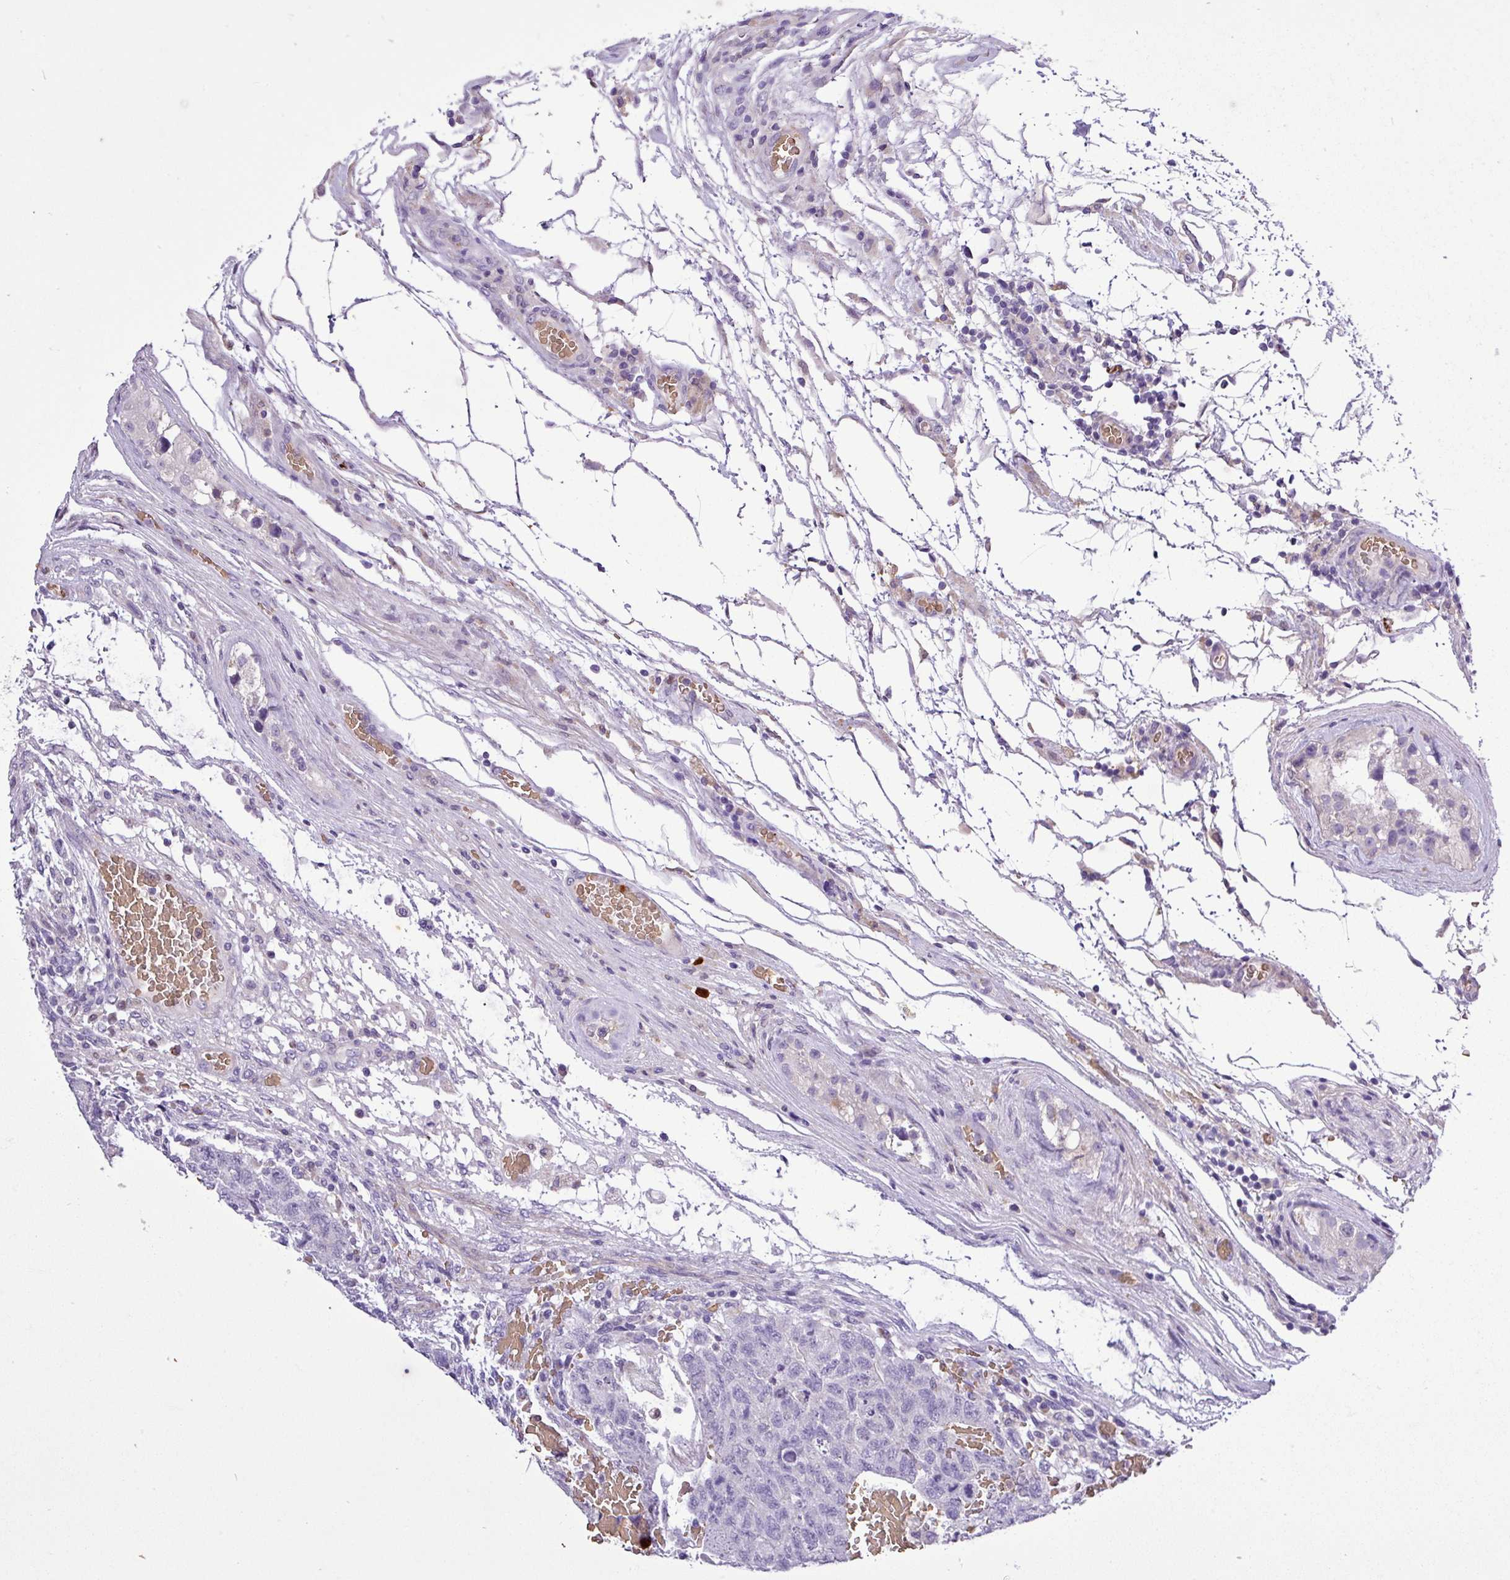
{"staining": {"intensity": "negative", "quantity": "none", "location": "none"}, "tissue": "testis cancer", "cell_type": "Tumor cells", "image_type": "cancer", "snomed": [{"axis": "morphology", "description": "Normal tissue, NOS"}, {"axis": "morphology", "description": "Carcinoma, Embryonal, NOS"}, {"axis": "topography", "description": "Testis"}], "caption": "This photomicrograph is of testis cancer stained with immunohistochemistry to label a protein in brown with the nuclei are counter-stained blue. There is no expression in tumor cells.", "gene": "MGAT4B", "patient": {"sex": "male", "age": 36}}